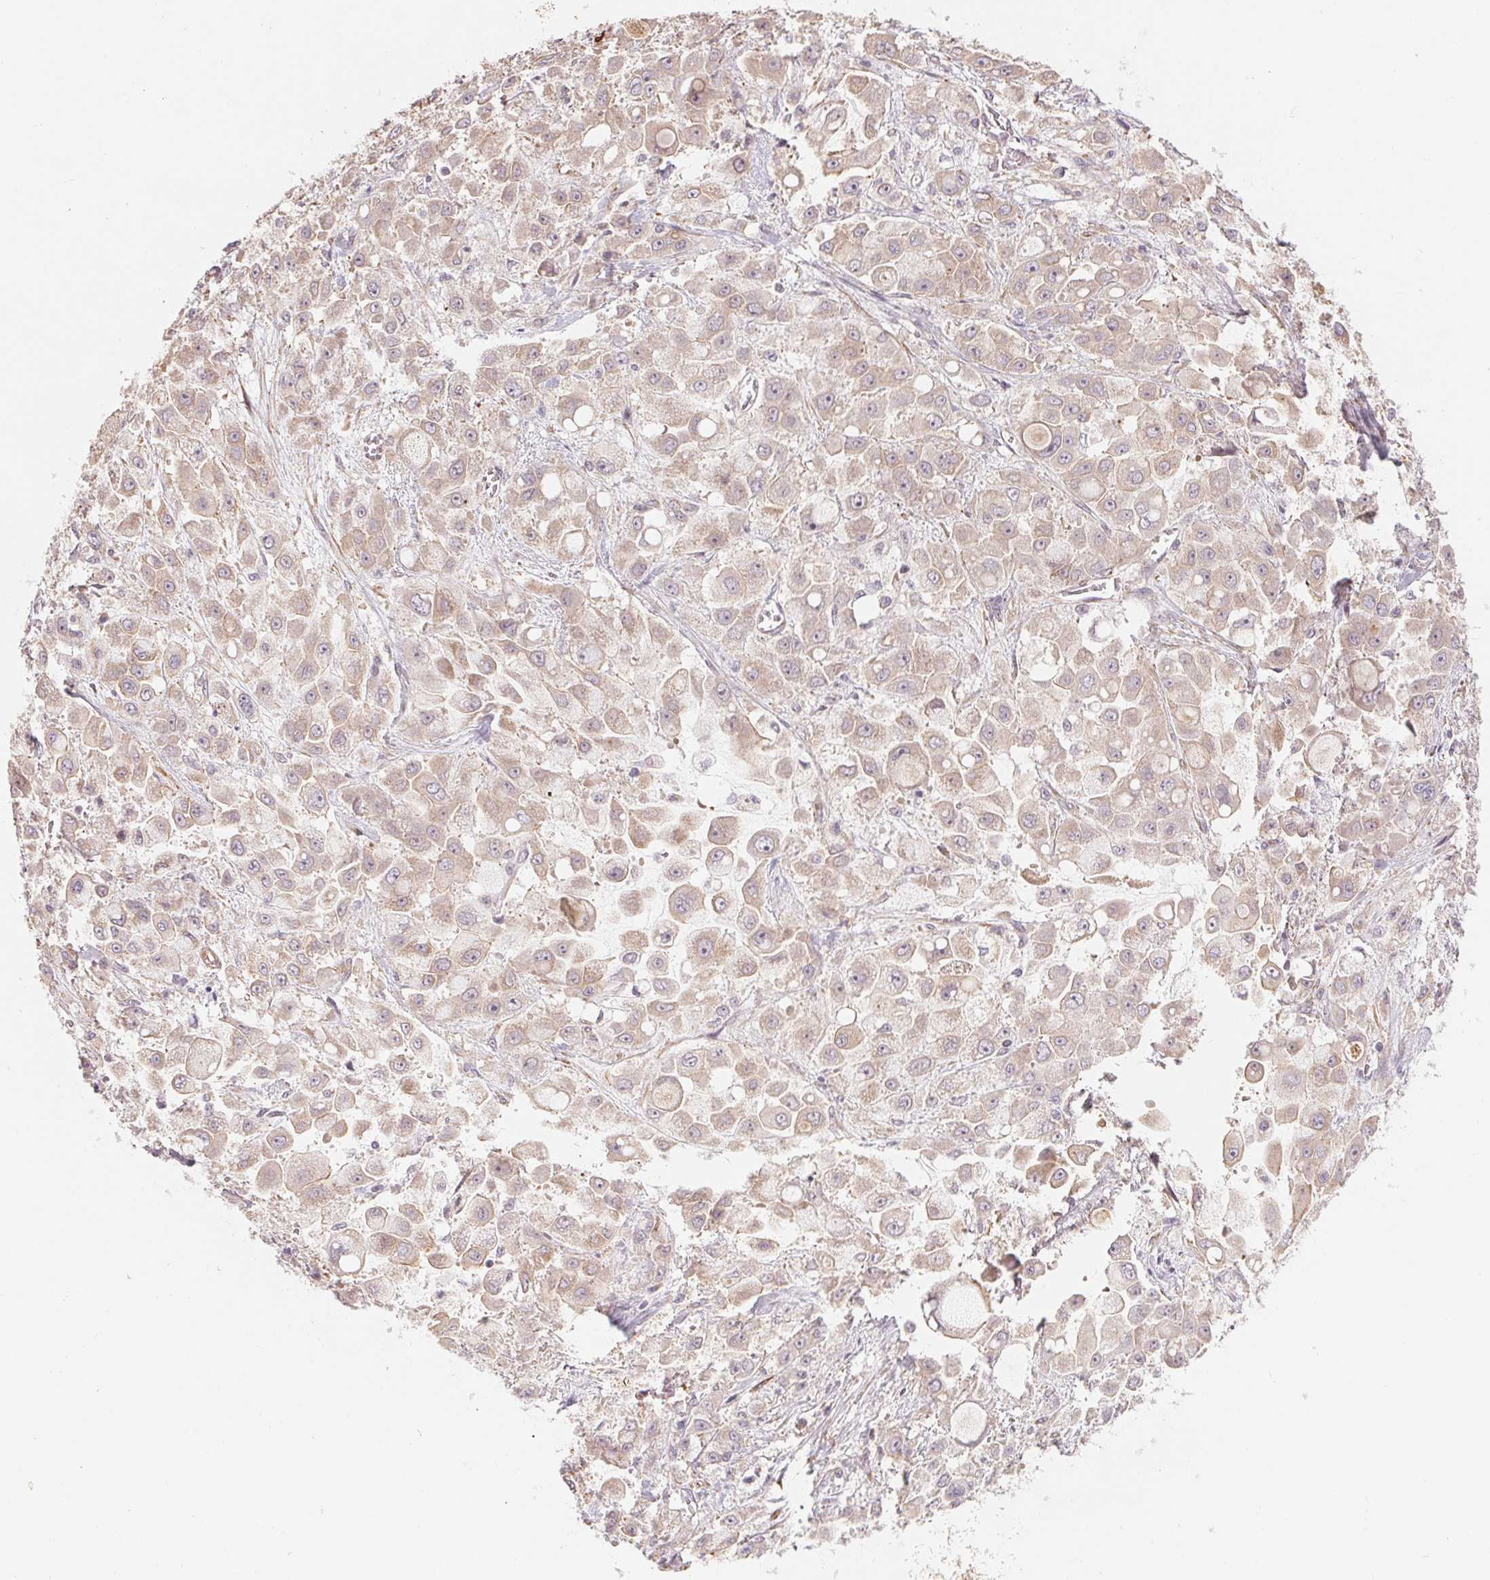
{"staining": {"intensity": "weak", "quantity": "25%-75%", "location": "cytoplasmic/membranous"}, "tissue": "stomach cancer", "cell_type": "Tumor cells", "image_type": "cancer", "snomed": [{"axis": "morphology", "description": "Adenocarcinoma, NOS"}, {"axis": "topography", "description": "Stomach"}], "caption": "About 25%-75% of tumor cells in human stomach cancer demonstrate weak cytoplasmic/membranous protein staining as visualized by brown immunohistochemical staining.", "gene": "CCDC112", "patient": {"sex": "female", "age": 76}}